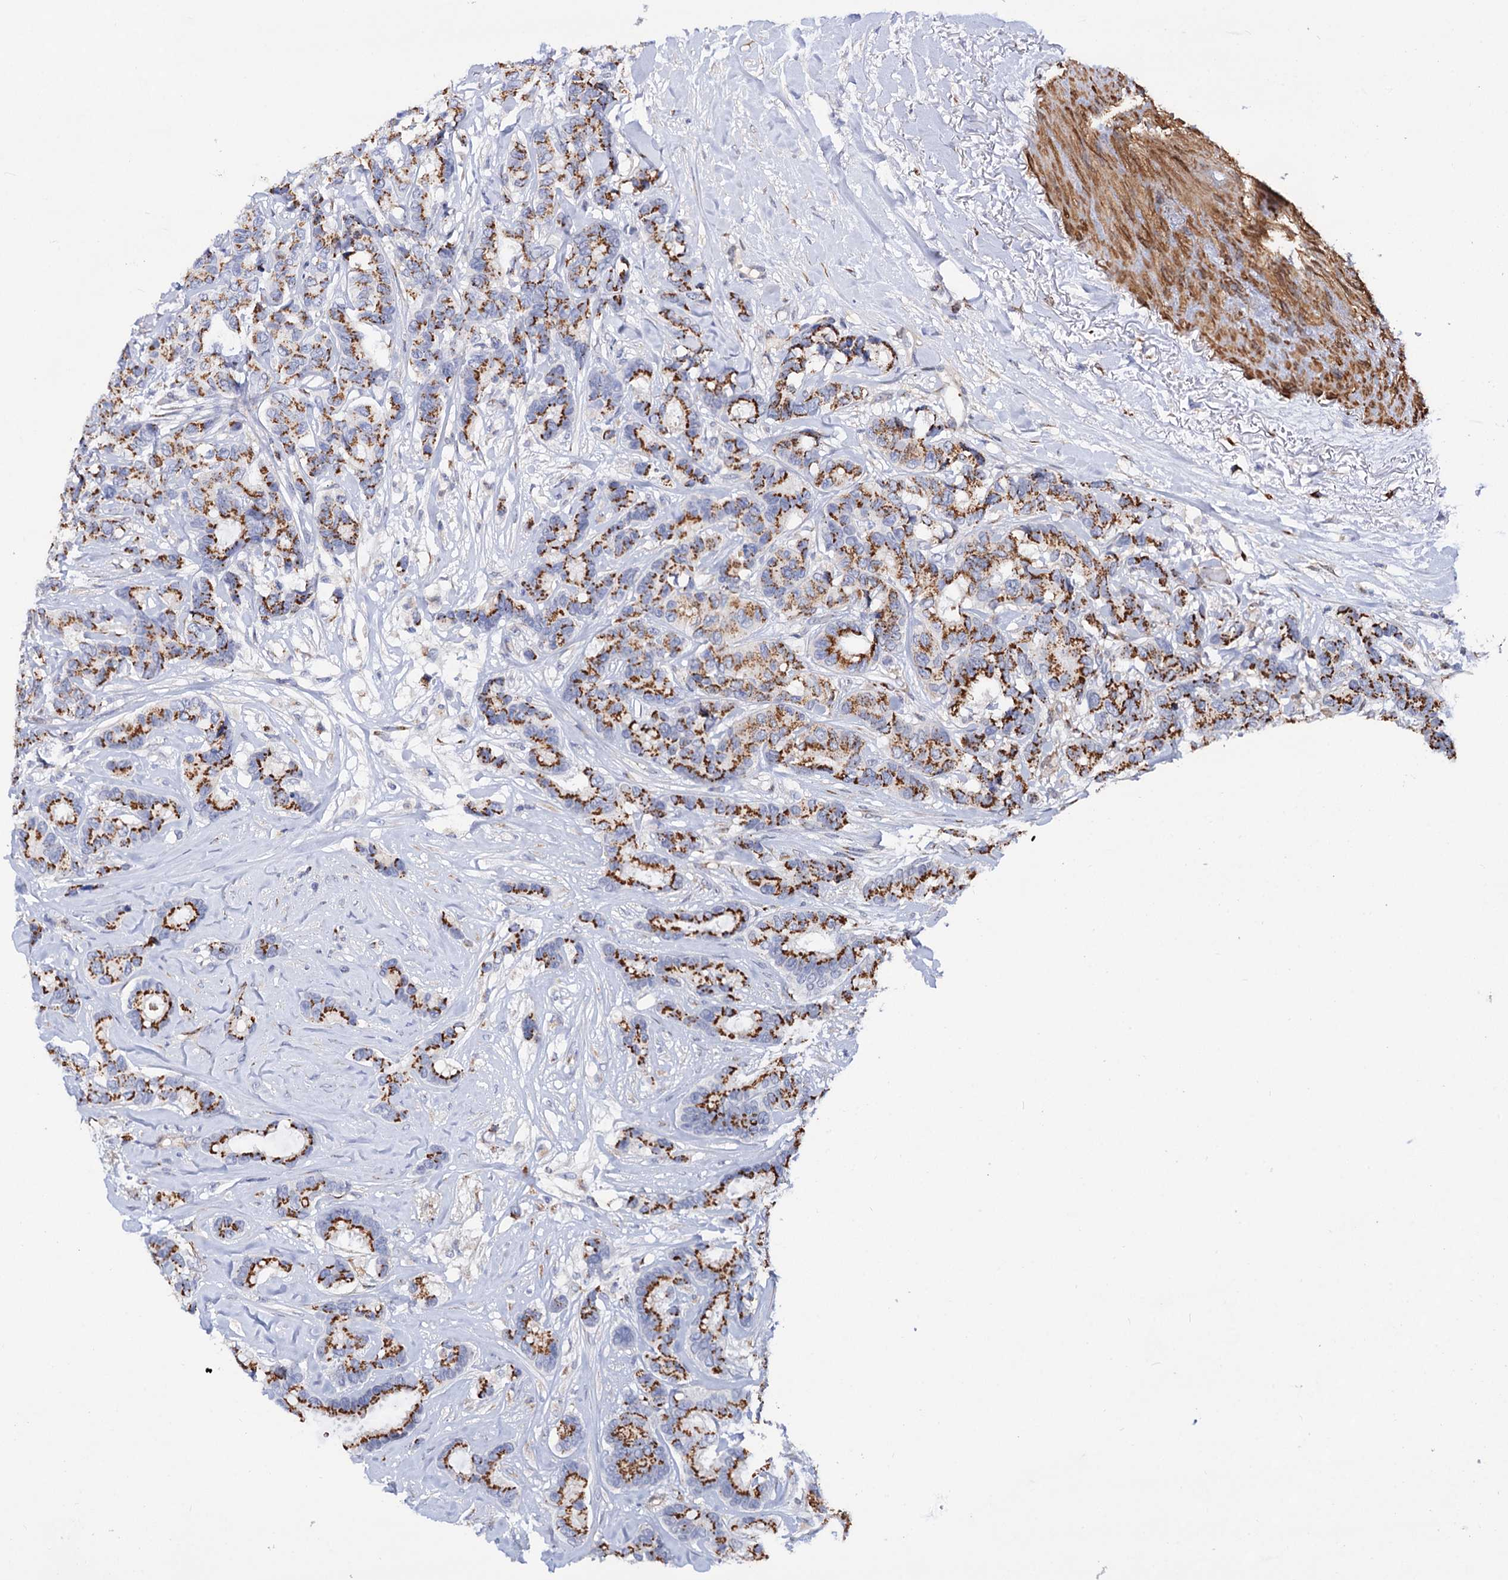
{"staining": {"intensity": "strong", "quantity": ">75%", "location": "cytoplasmic/membranous"}, "tissue": "breast cancer", "cell_type": "Tumor cells", "image_type": "cancer", "snomed": [{"axis": "morphology", "description": "Duct carcinoma"}, {"axis": "topography", "description": "Breast"}], "caption": "Tumor cells exhibit high levels of strong cytoplasmic/membranous positivity in approximately >75% of cells in invasive ductal carcinoma (breast).", "gene": "C11orf96", "patient": {"sex": "female", "age": 87}}